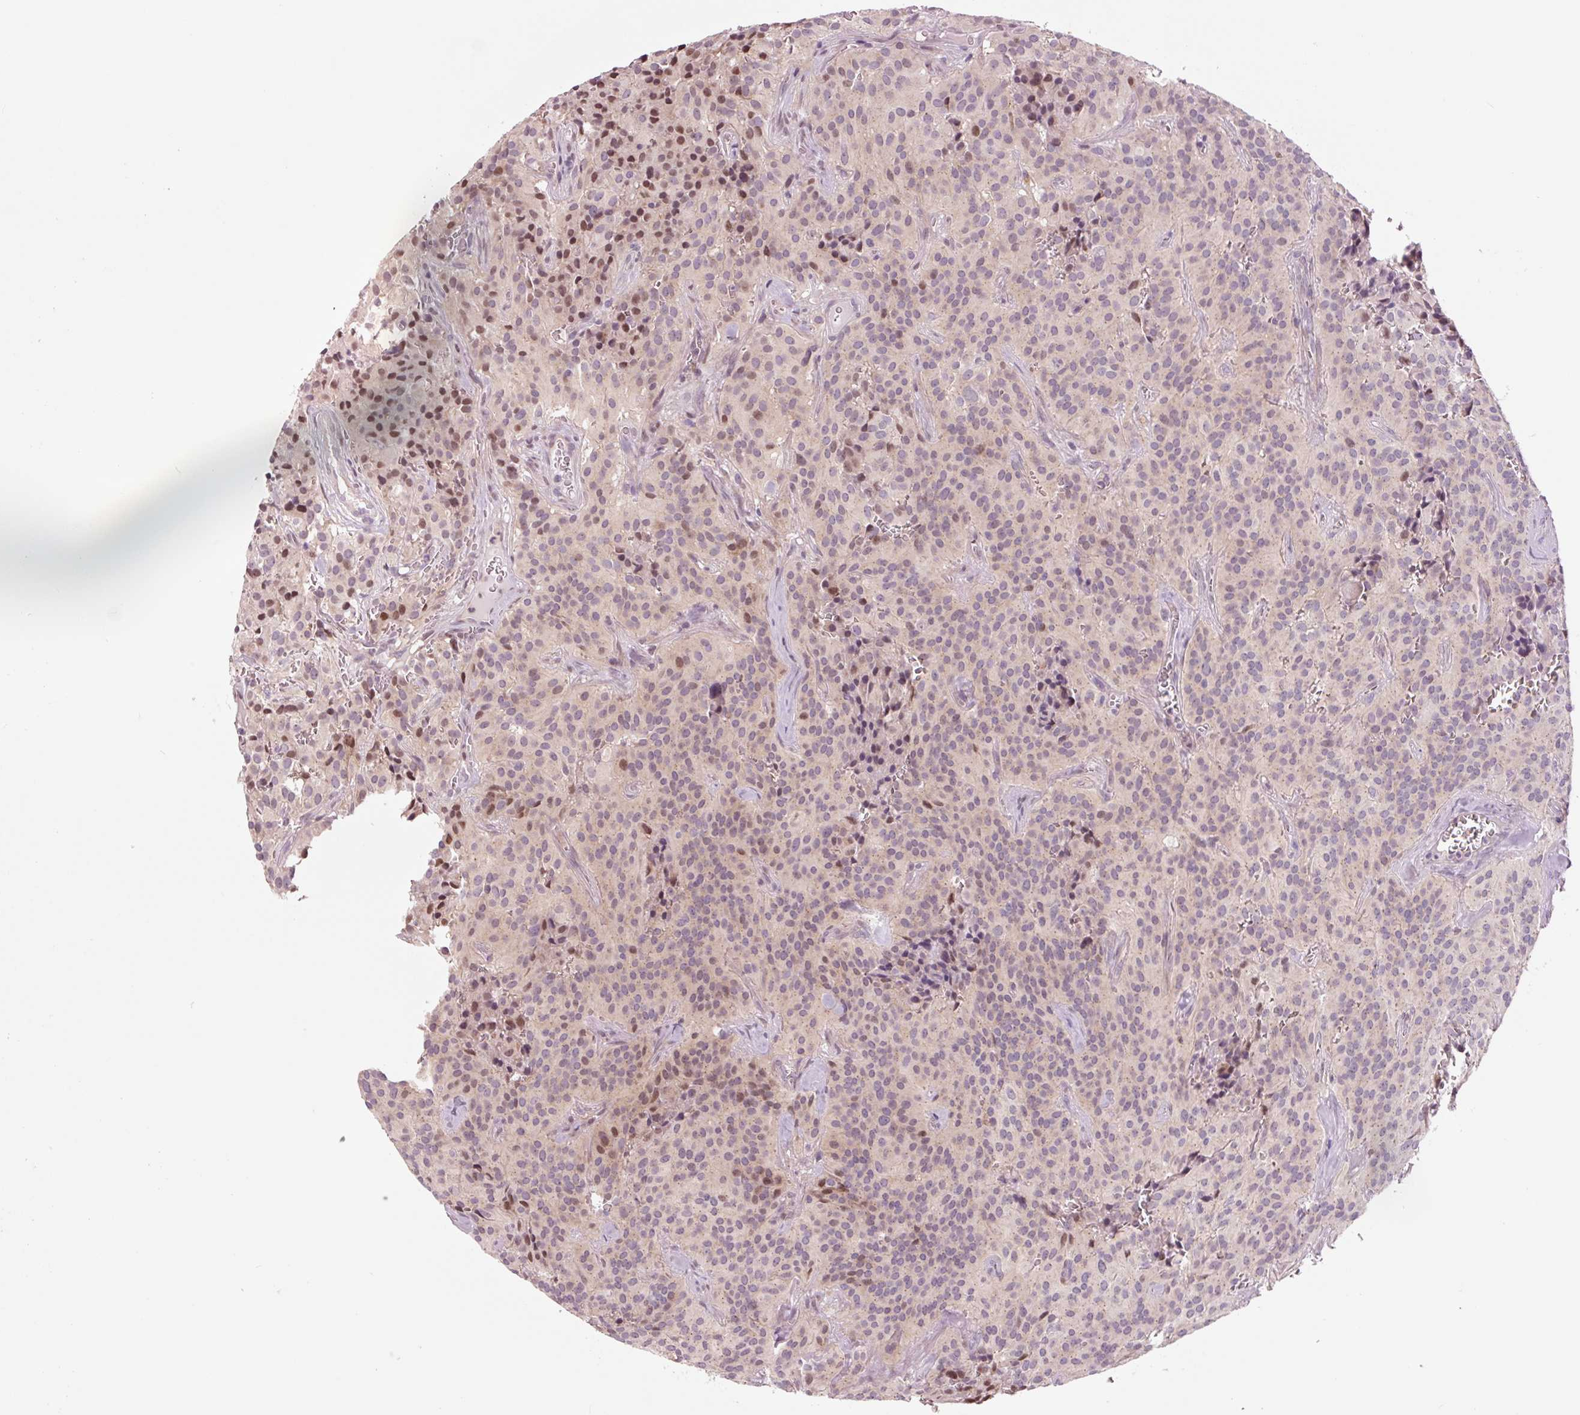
{"staining": {"intensity": "moderate", "quantity": "<25%", "location": "nuclear"}, "tissue": "glioma", "cell_type": "Tumor cells", "image_type": "cancer", "snomed": [{"axis": "morphology", "description": "Glioma, malignant, Low grade"}, {"axis": "topography", "description": "Brain"}], "caption": "Tumor cells display moderate nuclear staining in approximately <25% of cells in malignant low-grade glioma.", "gene": "DAPP1", "patient": {"sex": "male", "age": 42}}